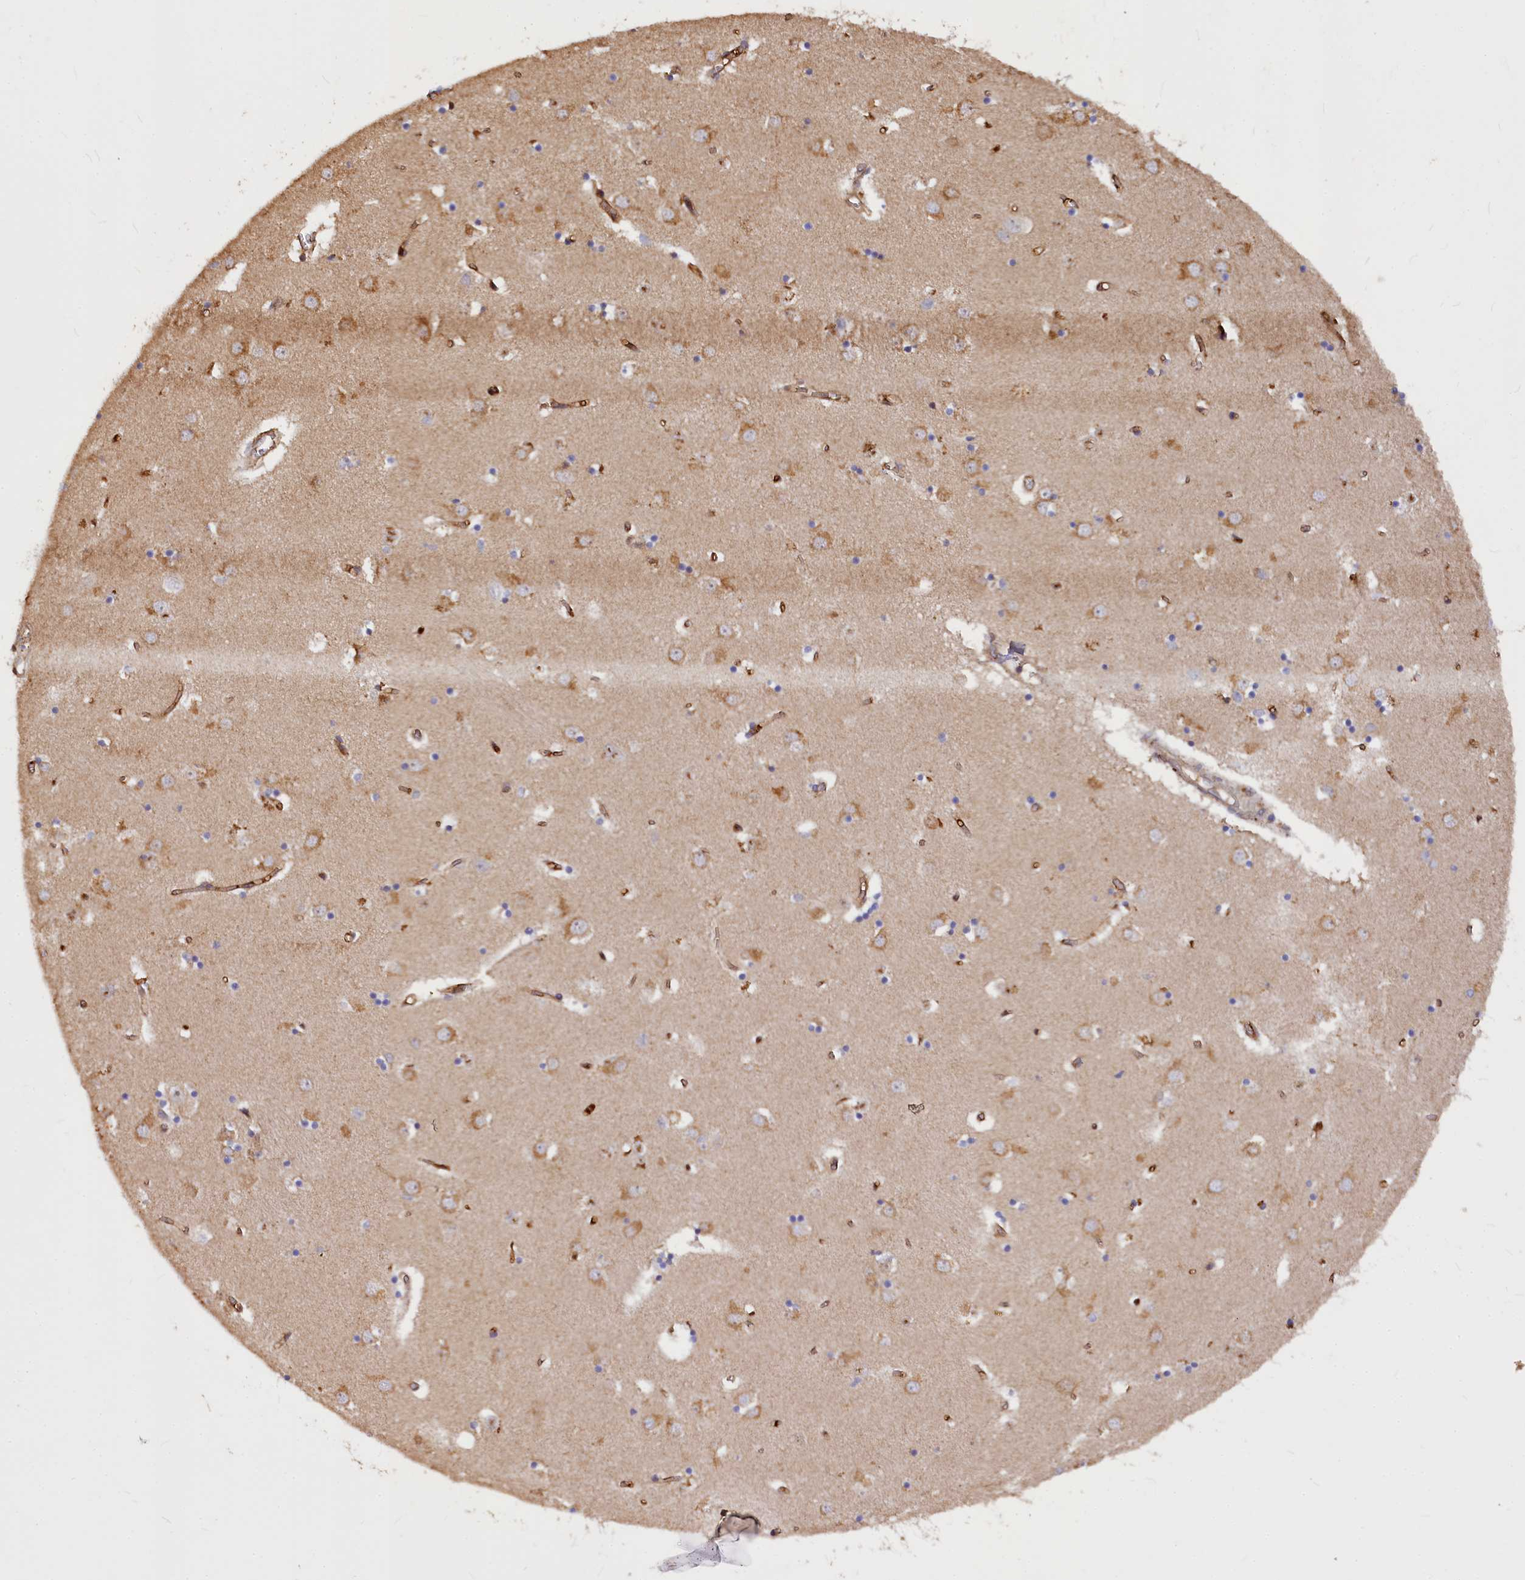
{"staining": {"intensity": "negative", "quantity": "none", "location": "none"}, "tissue": "caudate", "cell_type": "Glial cells", "image_type": "normal", "snomed": [{"axis": "morphology", "description": "Normal tissue, NOS"}, {"axis": "topography", "description": "Lateral ventricle wall"}], "caption": "A histopathology image of human caudate is negative for staining in glial cells. (Stains: DAB (3,3'-diaminobenzidine) immunohistochemistry (IHC) with hematoxylin counter stain, Microscopy: brightfield microscopy at high magnification).", "gene": "ATG101", "patient": {"sex": "male", "age": 70}}